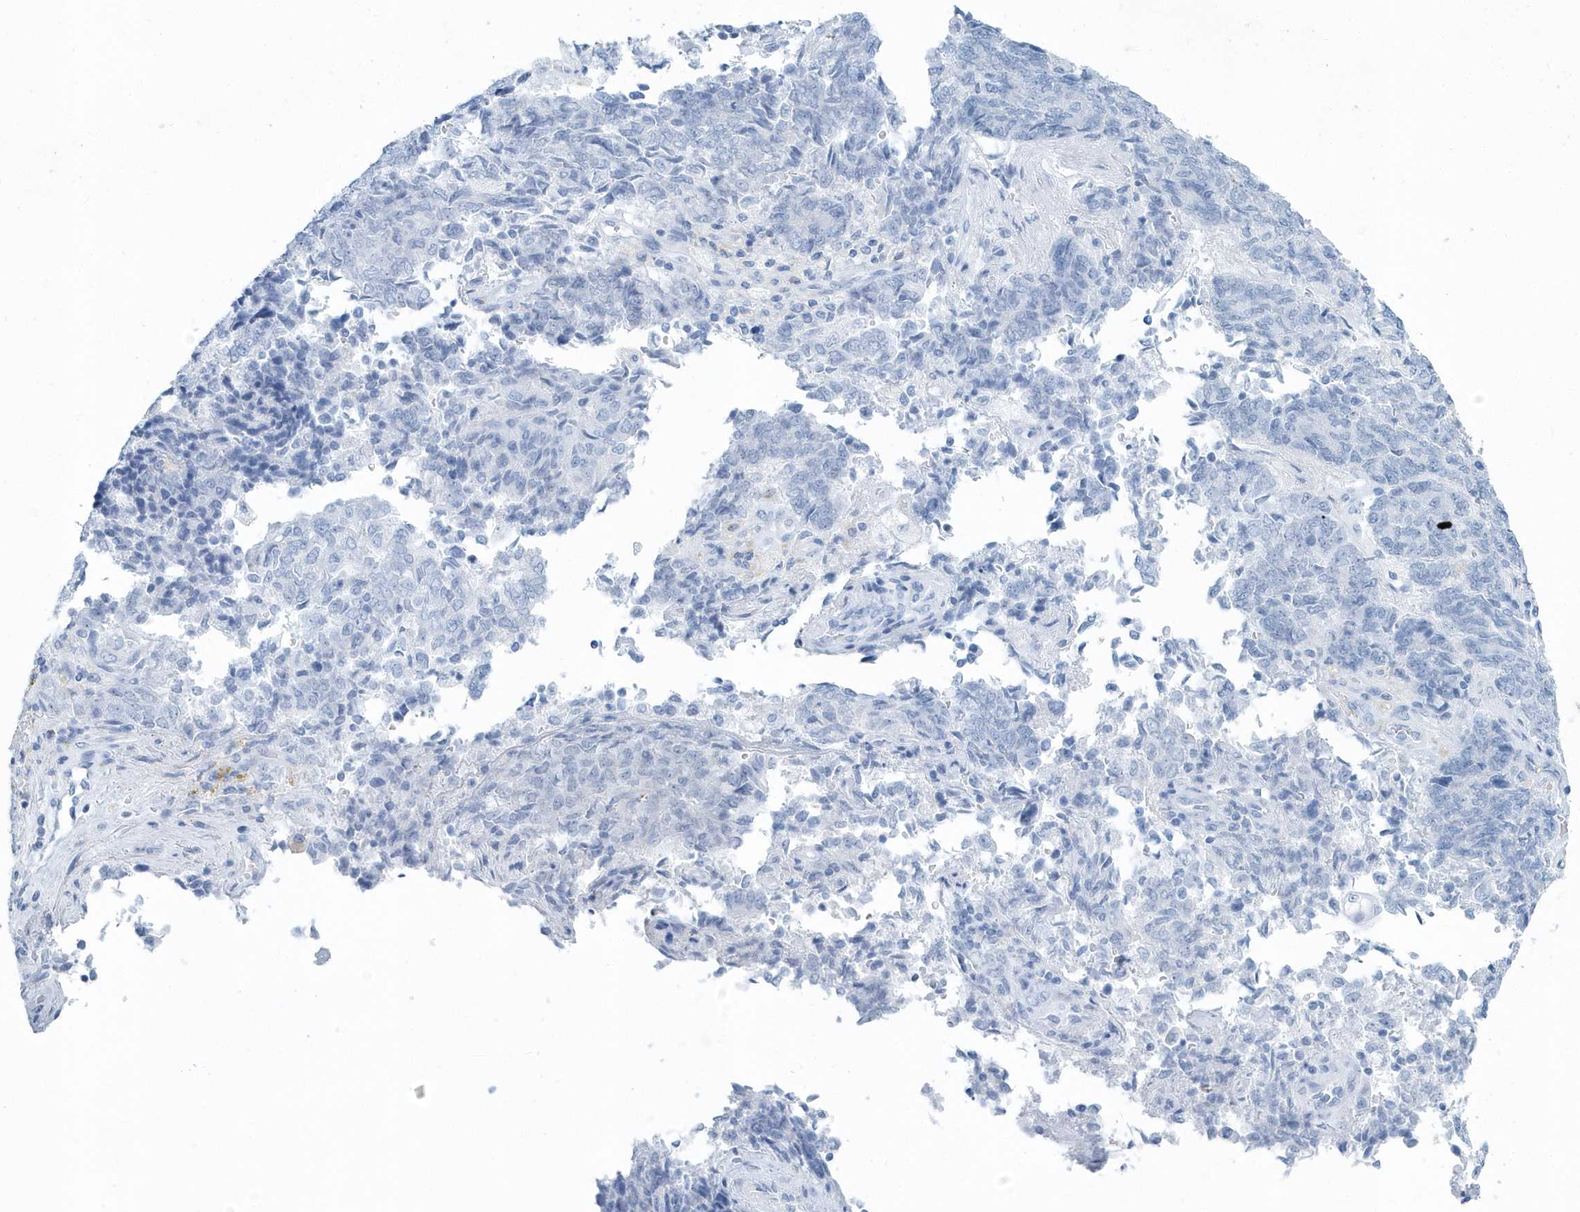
{"staining": {"intensity": "negative", "quantity": "none", "location": "none"}, "tissue": "endometrial cancer", "cell_type": "Tumor cells", "image_type": "cancer", "snomed": [{"axis": "morphology", "description": "Adenocarcinoma, NOS"}, {"axis": "topography", "description": "Endometrium"}], "caption": "Protein analysis of endometrial adenocarcinoma shows no significant expression in tumor cells.", "gene": "PTPRO", "patient": {"sex": "female", "age": 80}}